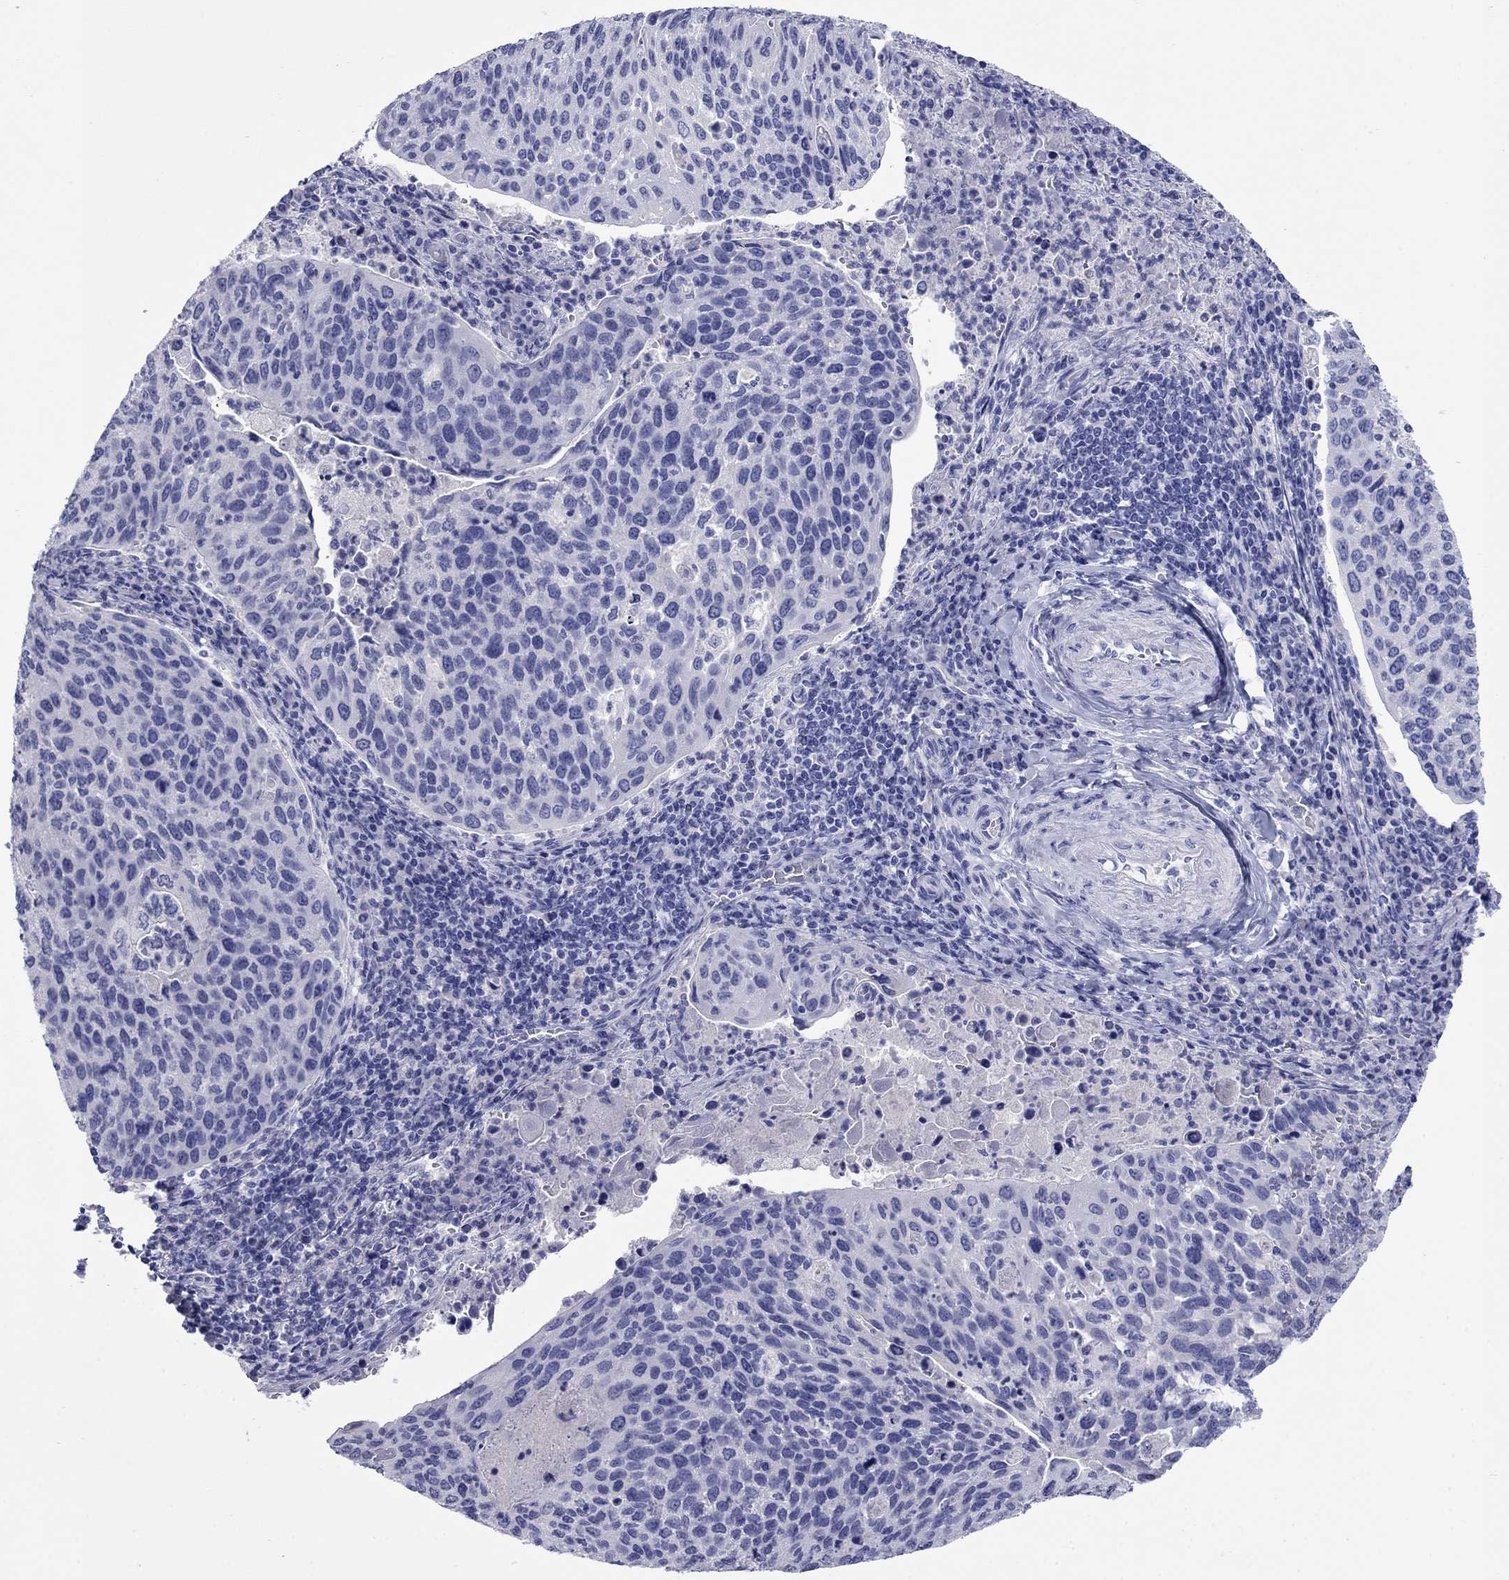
{"staining": {"intensity": "negative", "quantity": "none", "location": "none"}, "tissue": "cervical cancer", "cell_type": "Tumor cells", "image_type": "cancer", "snomed": [{"axis": "morphology", "description": "Squamous cell carcinoma, NOS"}, {"axis": "topography", "description": "Cervix"}], "caption": "Human cervical cancer (squamous cell carcinoma) stained for a protein using IHC shows no staining in tumor cells.", "gene": "GIP", "patient": {"sex": "female", "age": 54}}